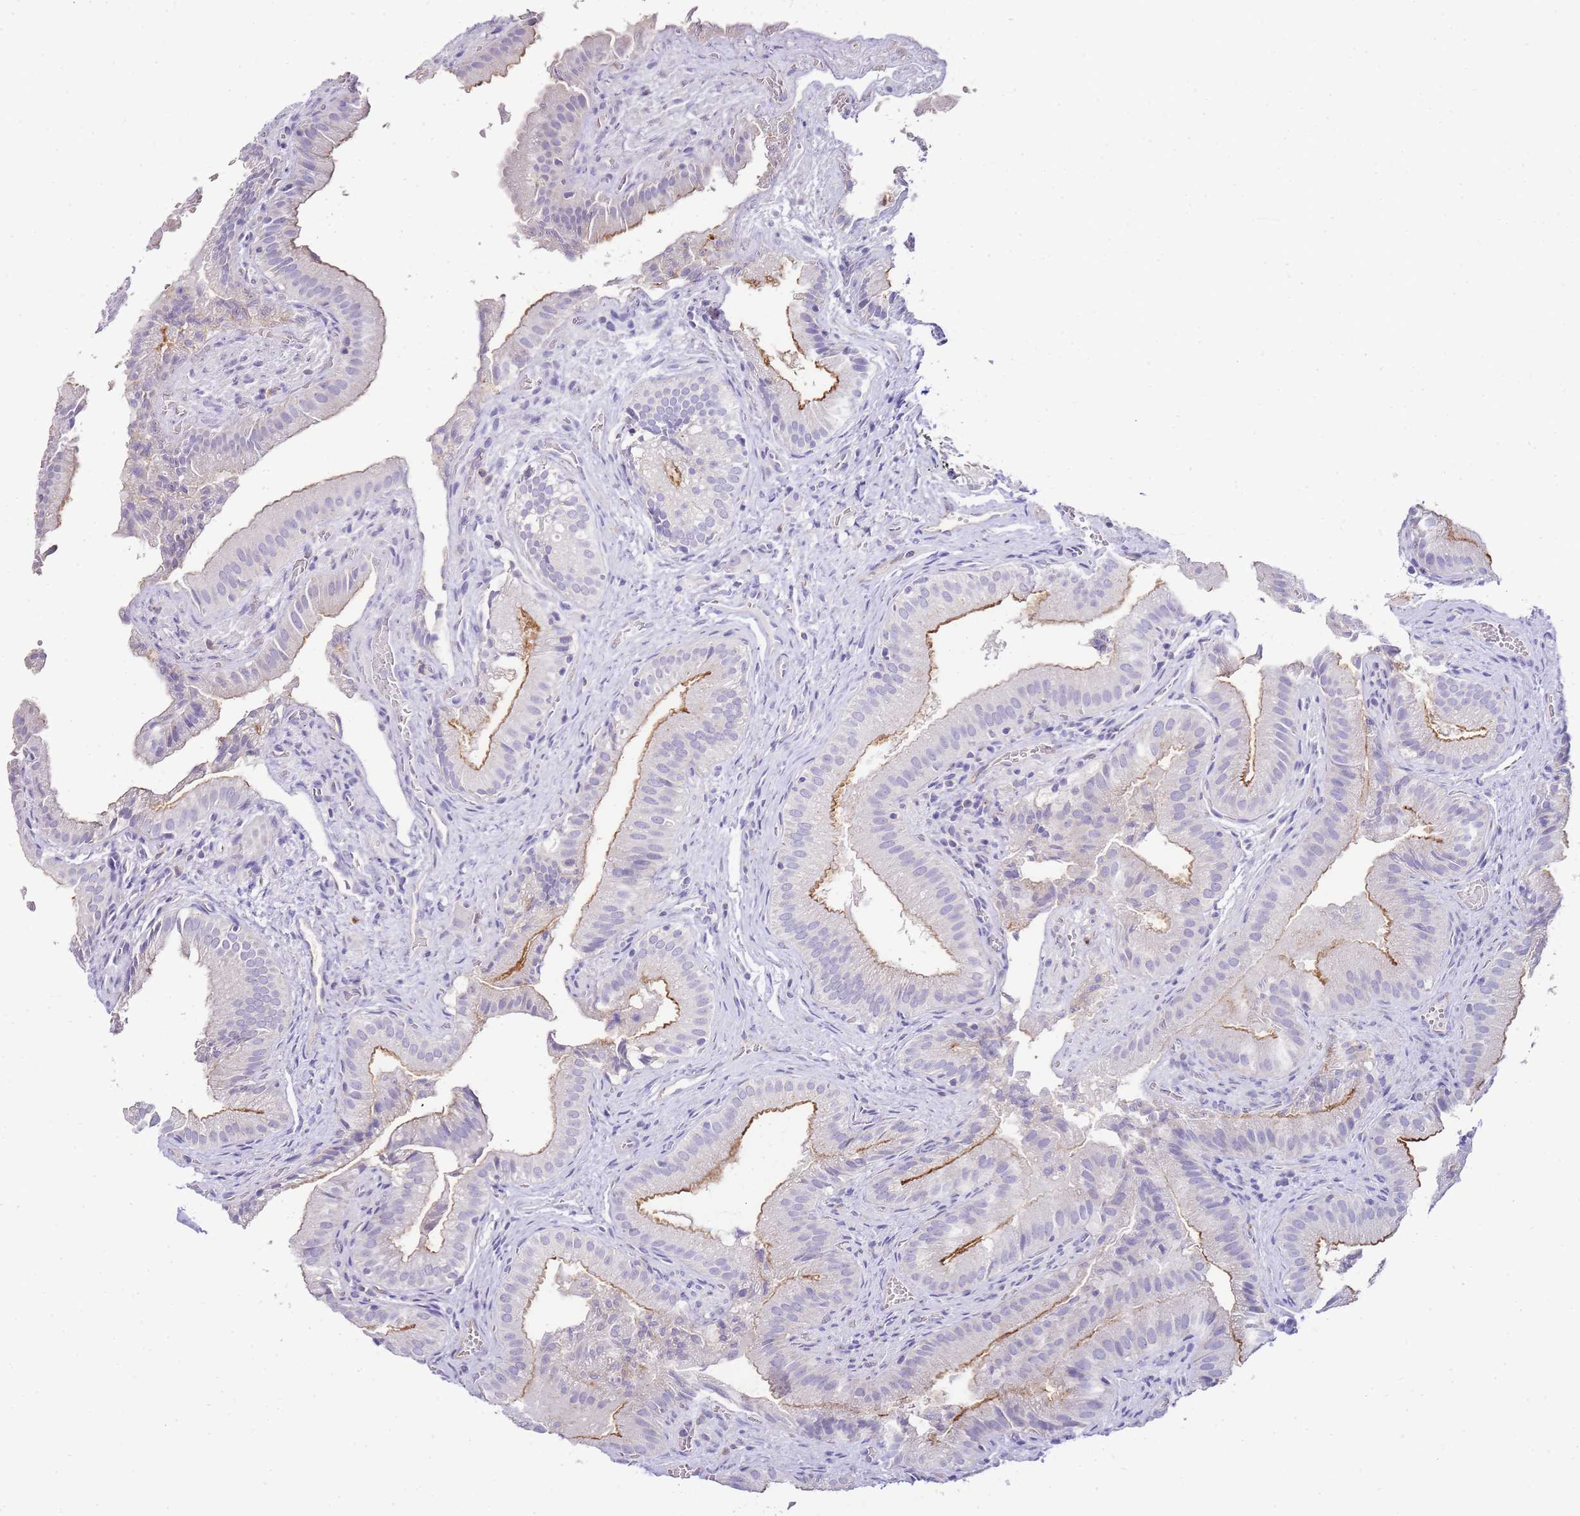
{"staining": {"intensity": "moderate", "quantity": "<25%", "location": "cytoplasmic/membranous"}, "tissue": "gallbladder", "cell_type": "Glandular cells", "image_type": "normal", "snomed": [{"axis": "morphology", "description": "Normal tissue, NOS"}, {"axis": "topography", "description": "Gallbladder"}], "caption": "An IHC micrograph of normal tissue is shown. Protein staining in brown highlights moderate cytoplasmic/membranous positivity in gallbladder within glandular cells.", "gene": "DPP4", "patient": {"sex": "female", "age": 30}}